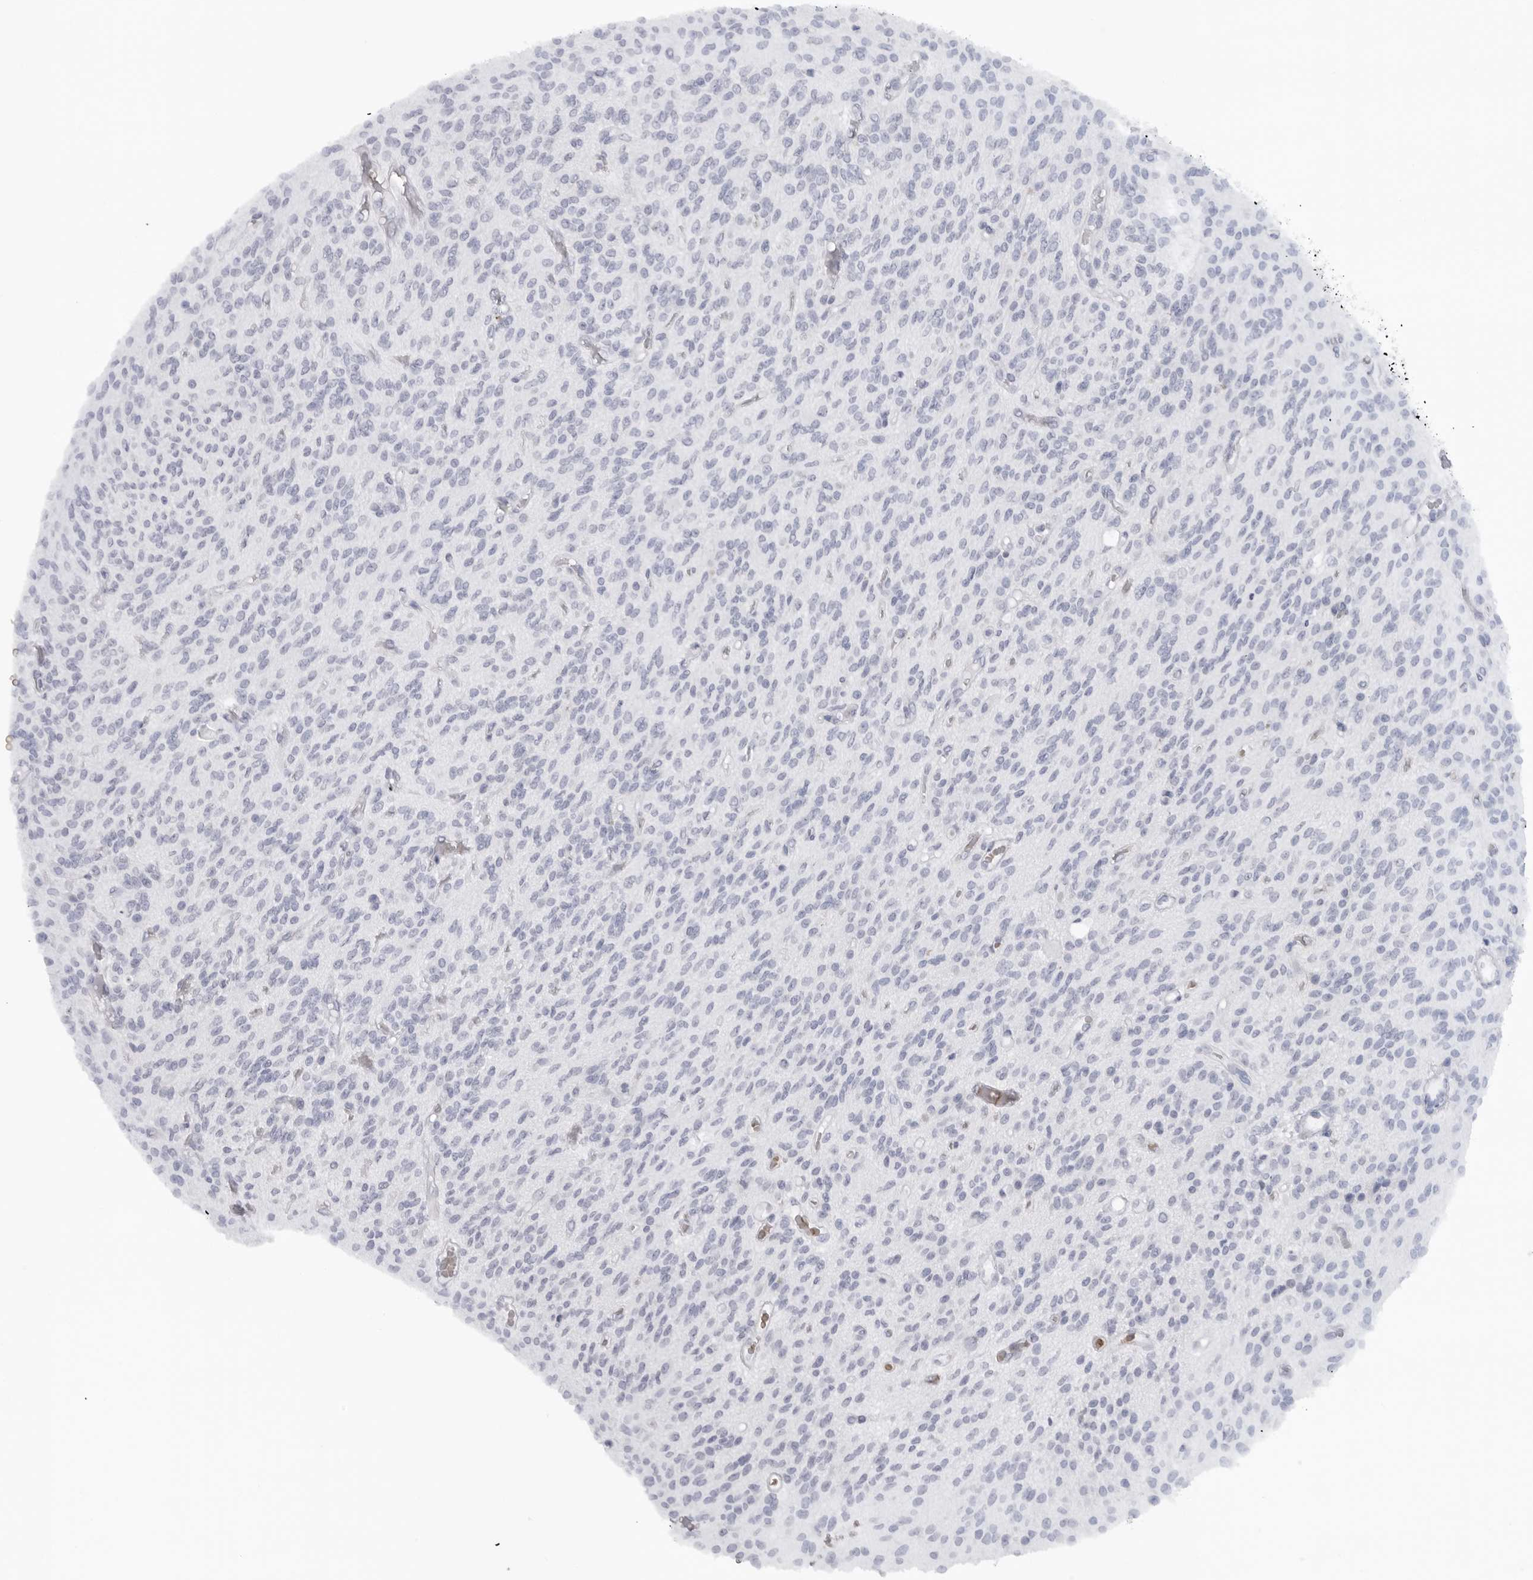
{"staining": {"intensity": "negative", "quantity": "none", "location": "none"}, "tissue": "glioma", "cell_type": "Tumor cells", "image_type": "cancer", "snomed": [{"axis": "morphology", "description": "Glioma, malignant, High grade"}, {"axis": "topography", "description": "Brain"}], "caption": "Immunohistochemistry histopathology image of neoplastic tissue: glioma stained with DAB (3,3'-diaminobenzidine) demonstrates no significant protein positivity in tumor cells.", "gene": "EPB41", "patient": {"sex": "male", "age": 34}}